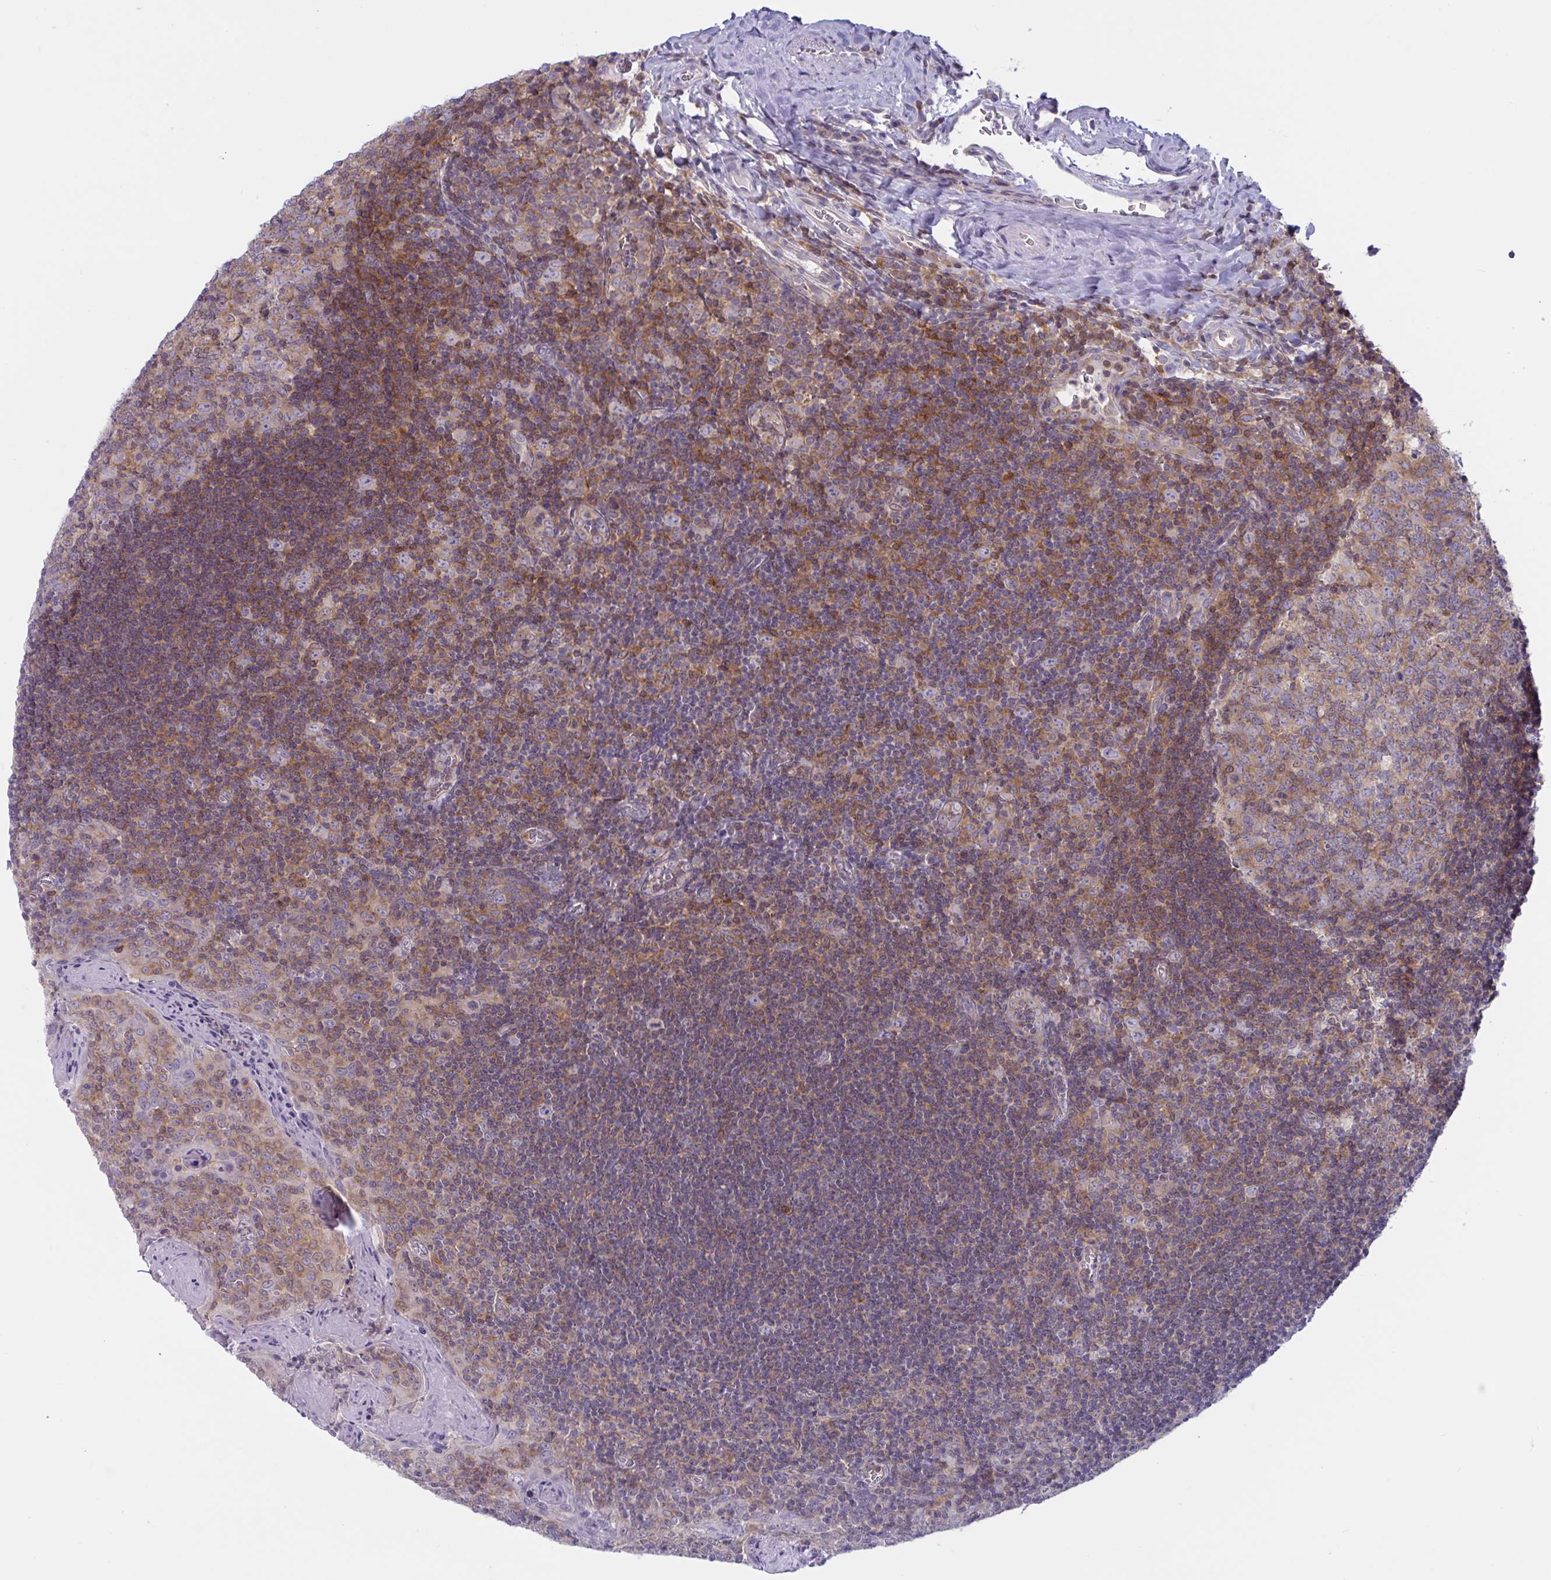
{"staining": {"intensity": "weak", "quantity": "25%-75%", "location": "cytoplasmic/membranous"}, "tissue": "tonsil", "cell_type": "Germinal center cells", "image_type": "normal", "snomed": [{"axis": "morphology", "description": "Normal tissue, NOS"}, {"axis": "morphology", "description": "Inflammation, NOS"}, {"axis": "topography", "description": "Tonsil"}], "caption": "Immunohistochemical staining of benign tonsil reveals weak cytoplasmic/membranous protein expression in about 25%-75% of germinal center cells. (Brightfield microscopy of DAB IHC at high magnification).", "gene": "TANK", "patient": {"sex": "female", "age": 31}}